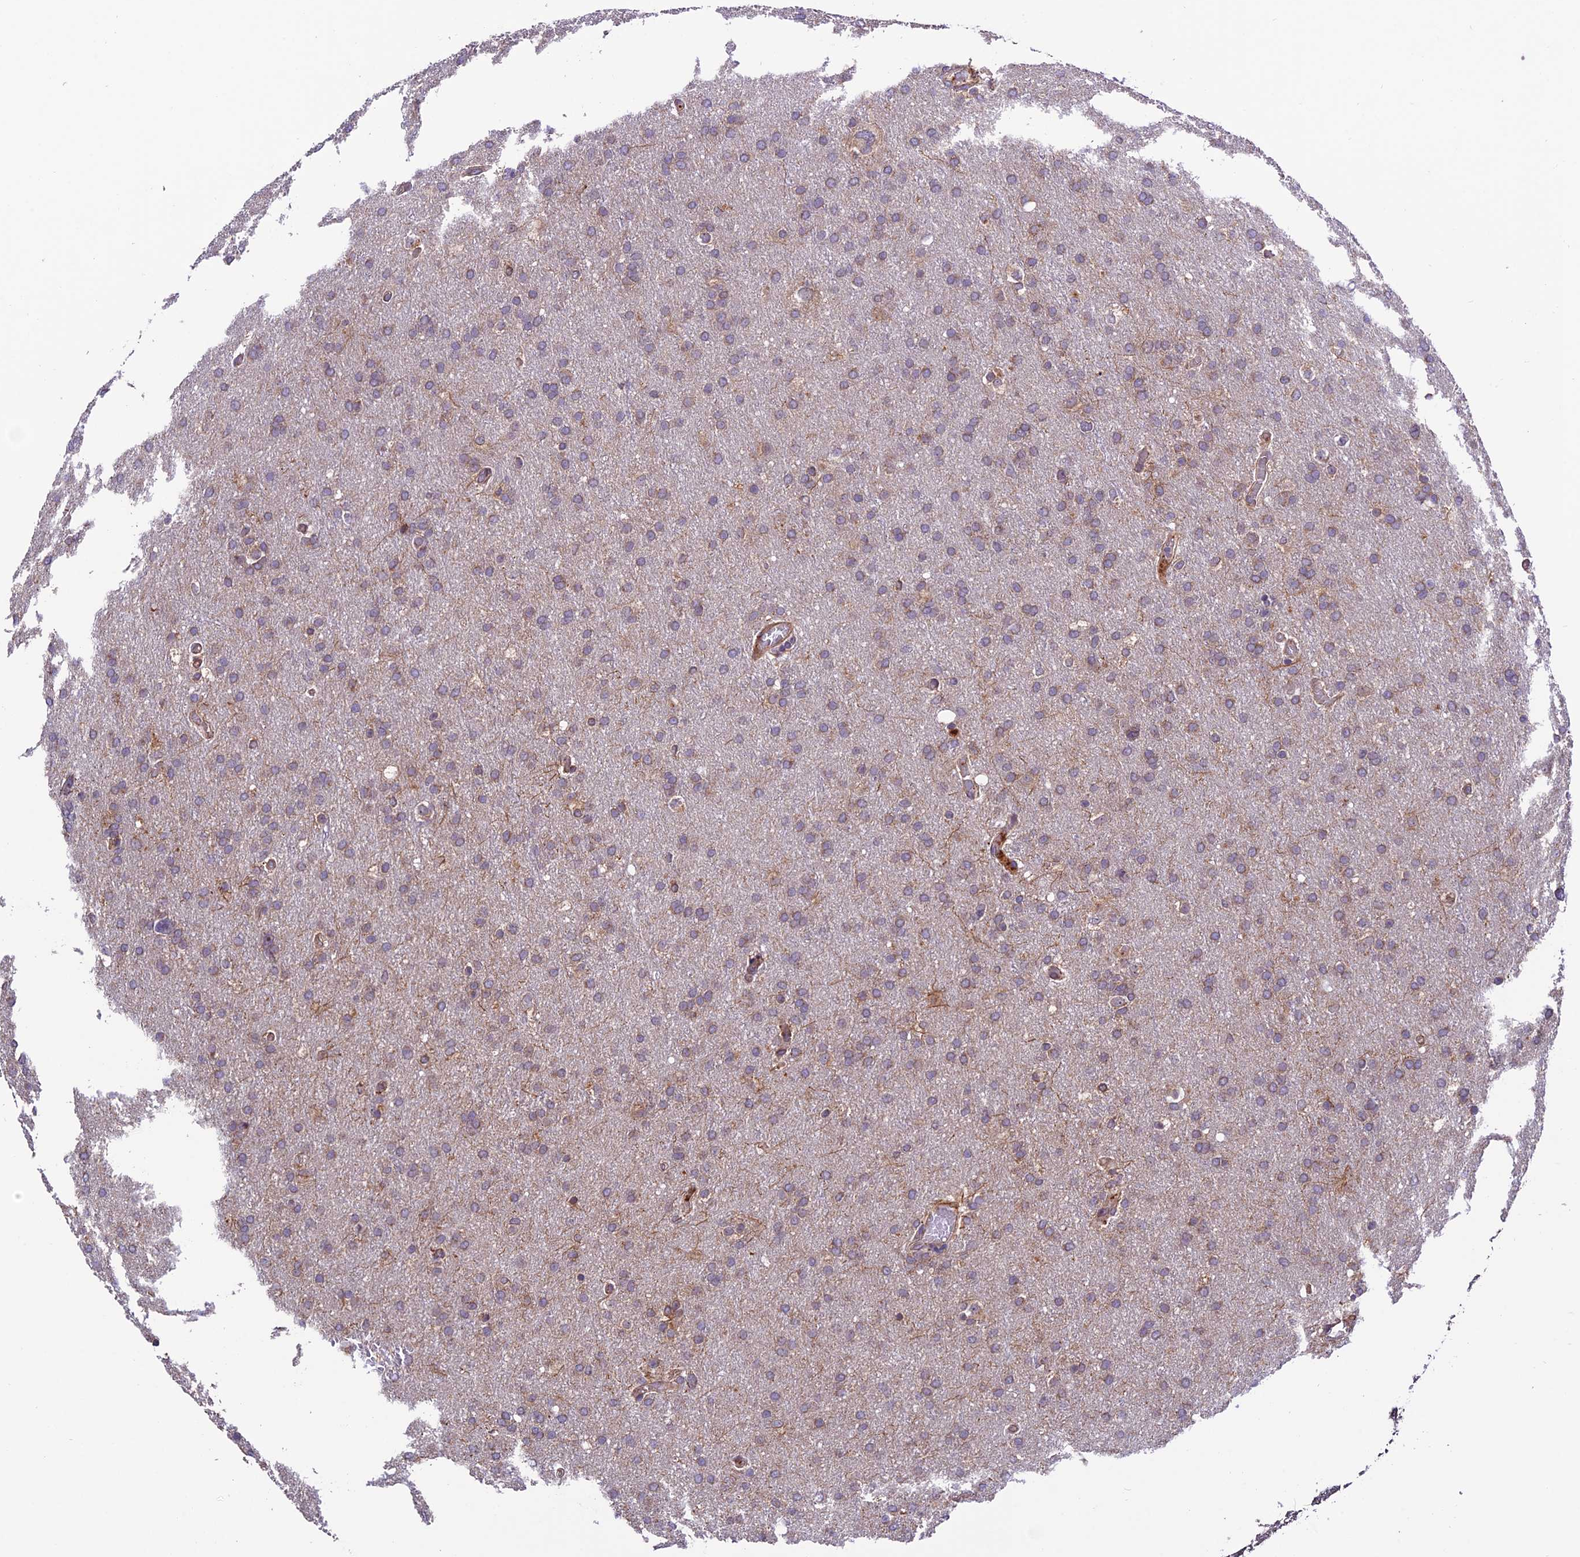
{"staining": {"intensity": "weak", "quantity": "<25%", "location": "cytoplasmic/membranous"}, "tissue": "glioma", "cell_type": "Tumor cells", "image_type": "cancer", "snomed": [{"axis": "morphology", "description": "Glioma, malignant, High grade"}, {"axis": "topography", "description": "Cerebral cortex"}], "caption": "Micrograph shows no protein staining in tumor cells of glioma tissue.", "gene": "TNIP3", "patient": {"sex": "female", "age": 36}}